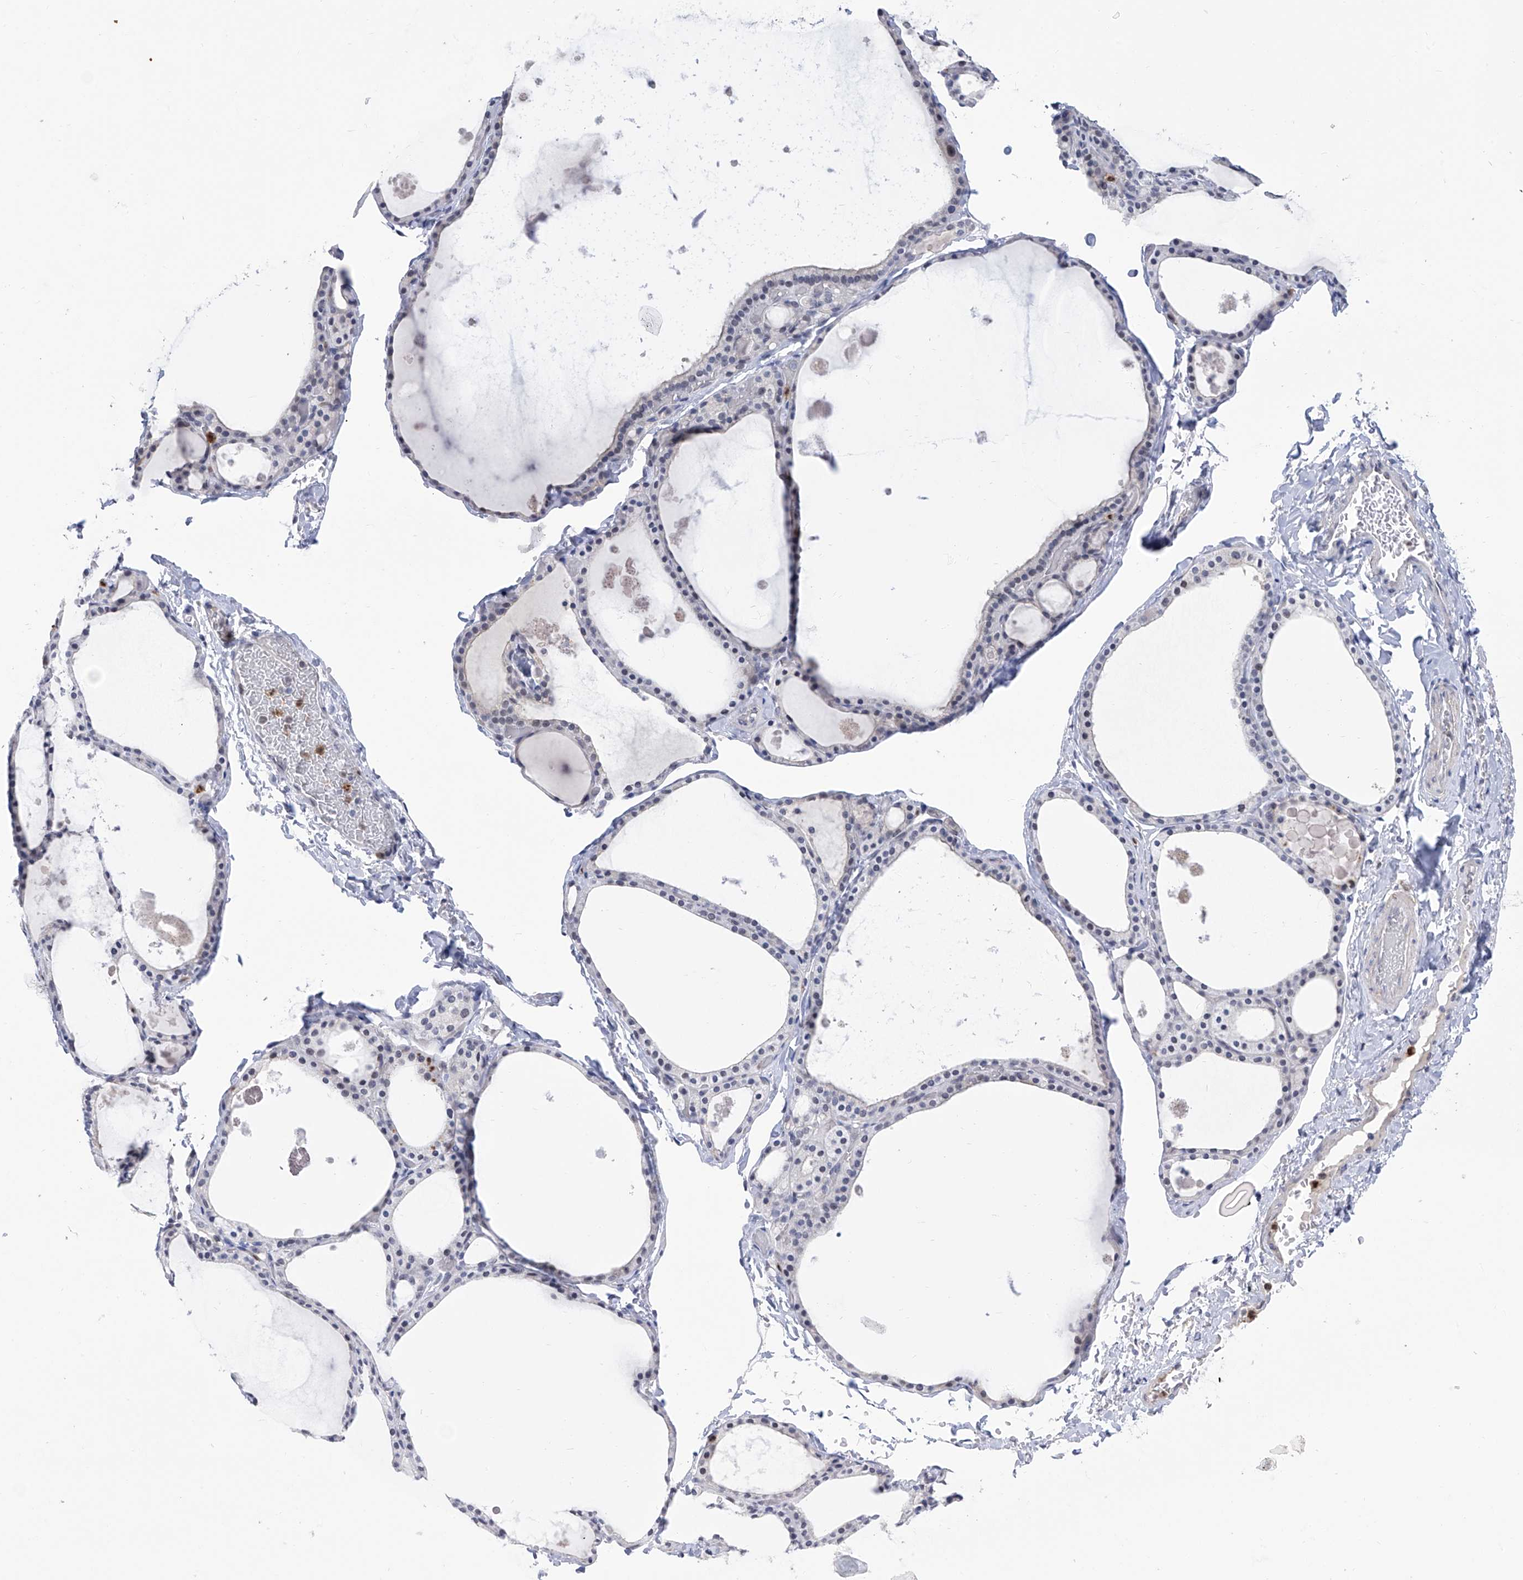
{"staining": {"intensity": "negative", "quantity": "none", "location": "none"}, "tissue": "thyroid gland", "cell_type": "Glandular cells", "image_type": "normal", "snomed": [{"axis": "morphology", "description": "Normal tissue, NOS"}, {"axis": "topography", "description": "Thyroid gland"}], "caption": "This is a histopathology image of immunohistochemistry staining of benign thyroid gland, which shows no positivity in glandular cells.", "gene": "PHF20", "patient": {"sex": "male", "age": 56}}